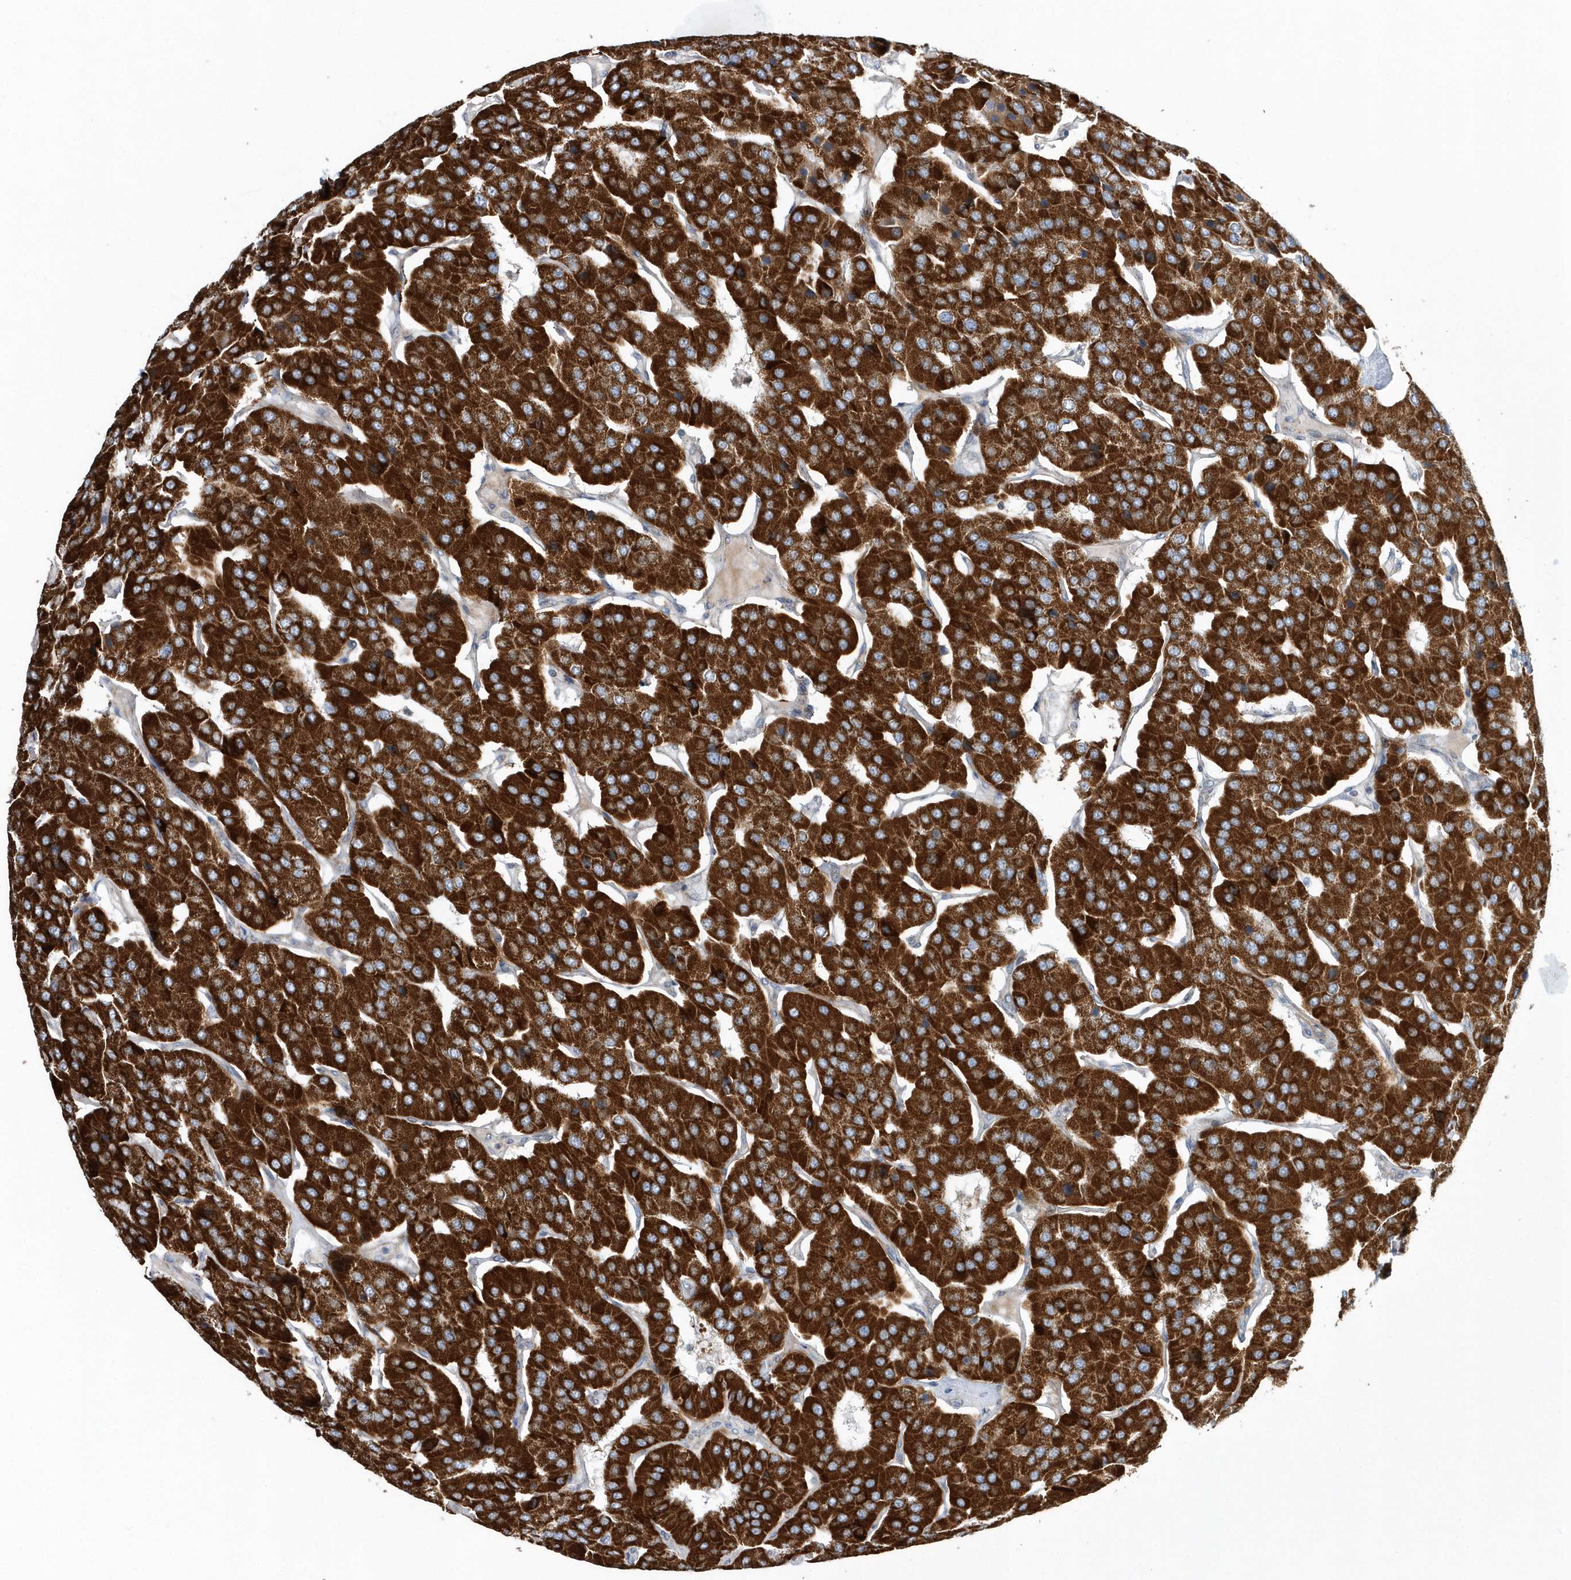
{"staining": {"intensity": "strong", "quantity": ">75%", "location": "cytoplasmic/membranous"}, "tissue": "parathyroid gland", "cell_type": "Glandular cells", "image_type": "normal", "snomed": [{"axis": "morphology", "description": "Normal tissue, NOS"}, {"axis": "morphology", "description": "Adenoma, NOS"}, {"axis": "topography", "description": "Parathyroid gland"}], "caption": "This is an image of immunohistochemistry (IHC) staining of benign parathyroid gland, which shows strong expression in the cytoplasmic/membranous of glandular cells.", "gene": "OPA1", "patient": {"sex": "female", "age": 86}}